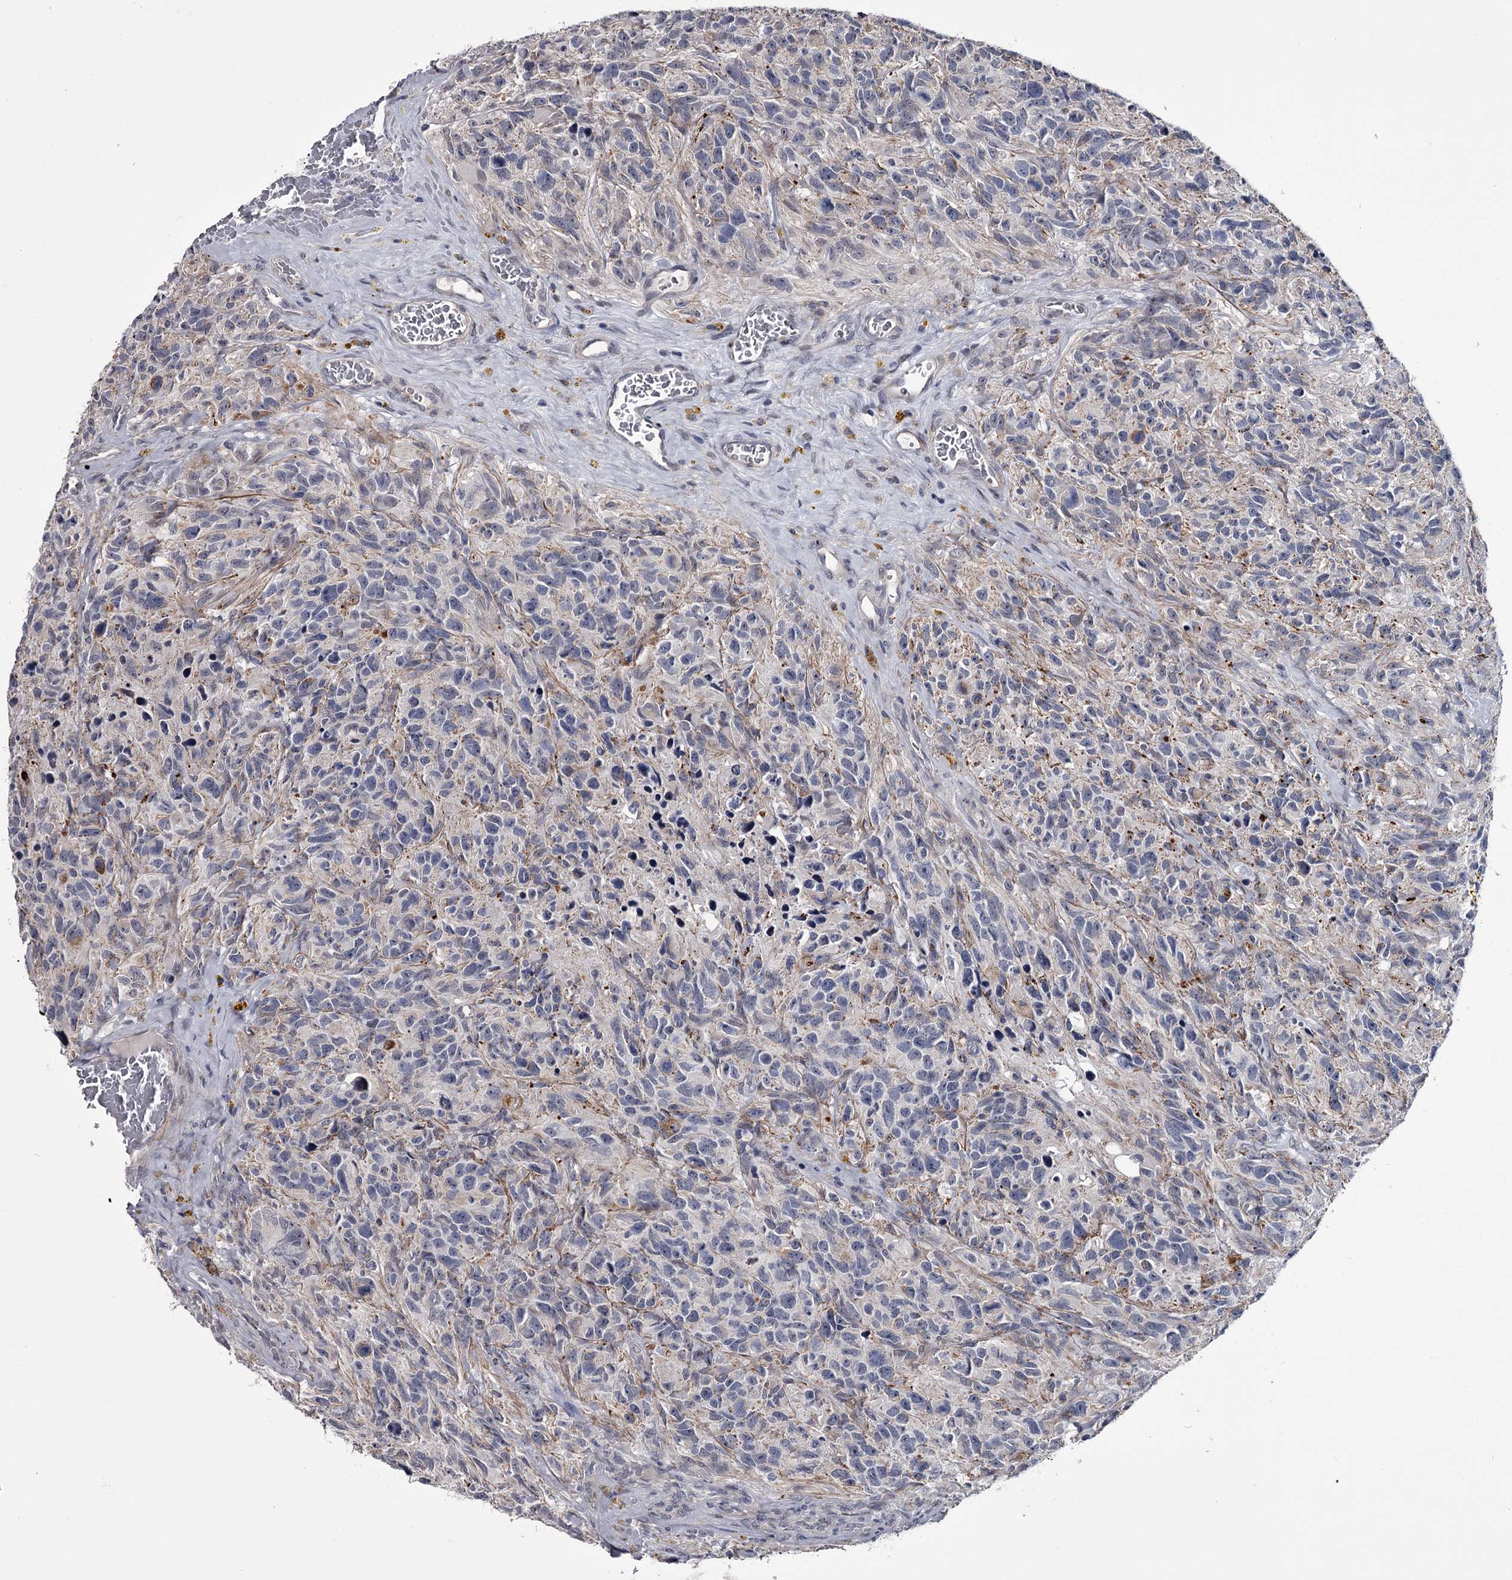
{"staining": {"intensity": "negative", "quantity": "none", "location": "none"}, "tissue": "glioma", "cell_type": "Tumor cells", "image_type": "cancer", "snomed": [{"axis": "morphology", "description": "Glioma, malignant, High grade"}, {"axis": "topography", "description": "Brain"}], "caption": "Micrograph shows no protein staining in tumor cells of glioma tissue. Brightfield microscopy of IHC stained with DAB (brown) and hematoxylin (blue), captured at high magnification.", "gene": "PRPF40B", "patient": {"sex": "male", "age": 69}}